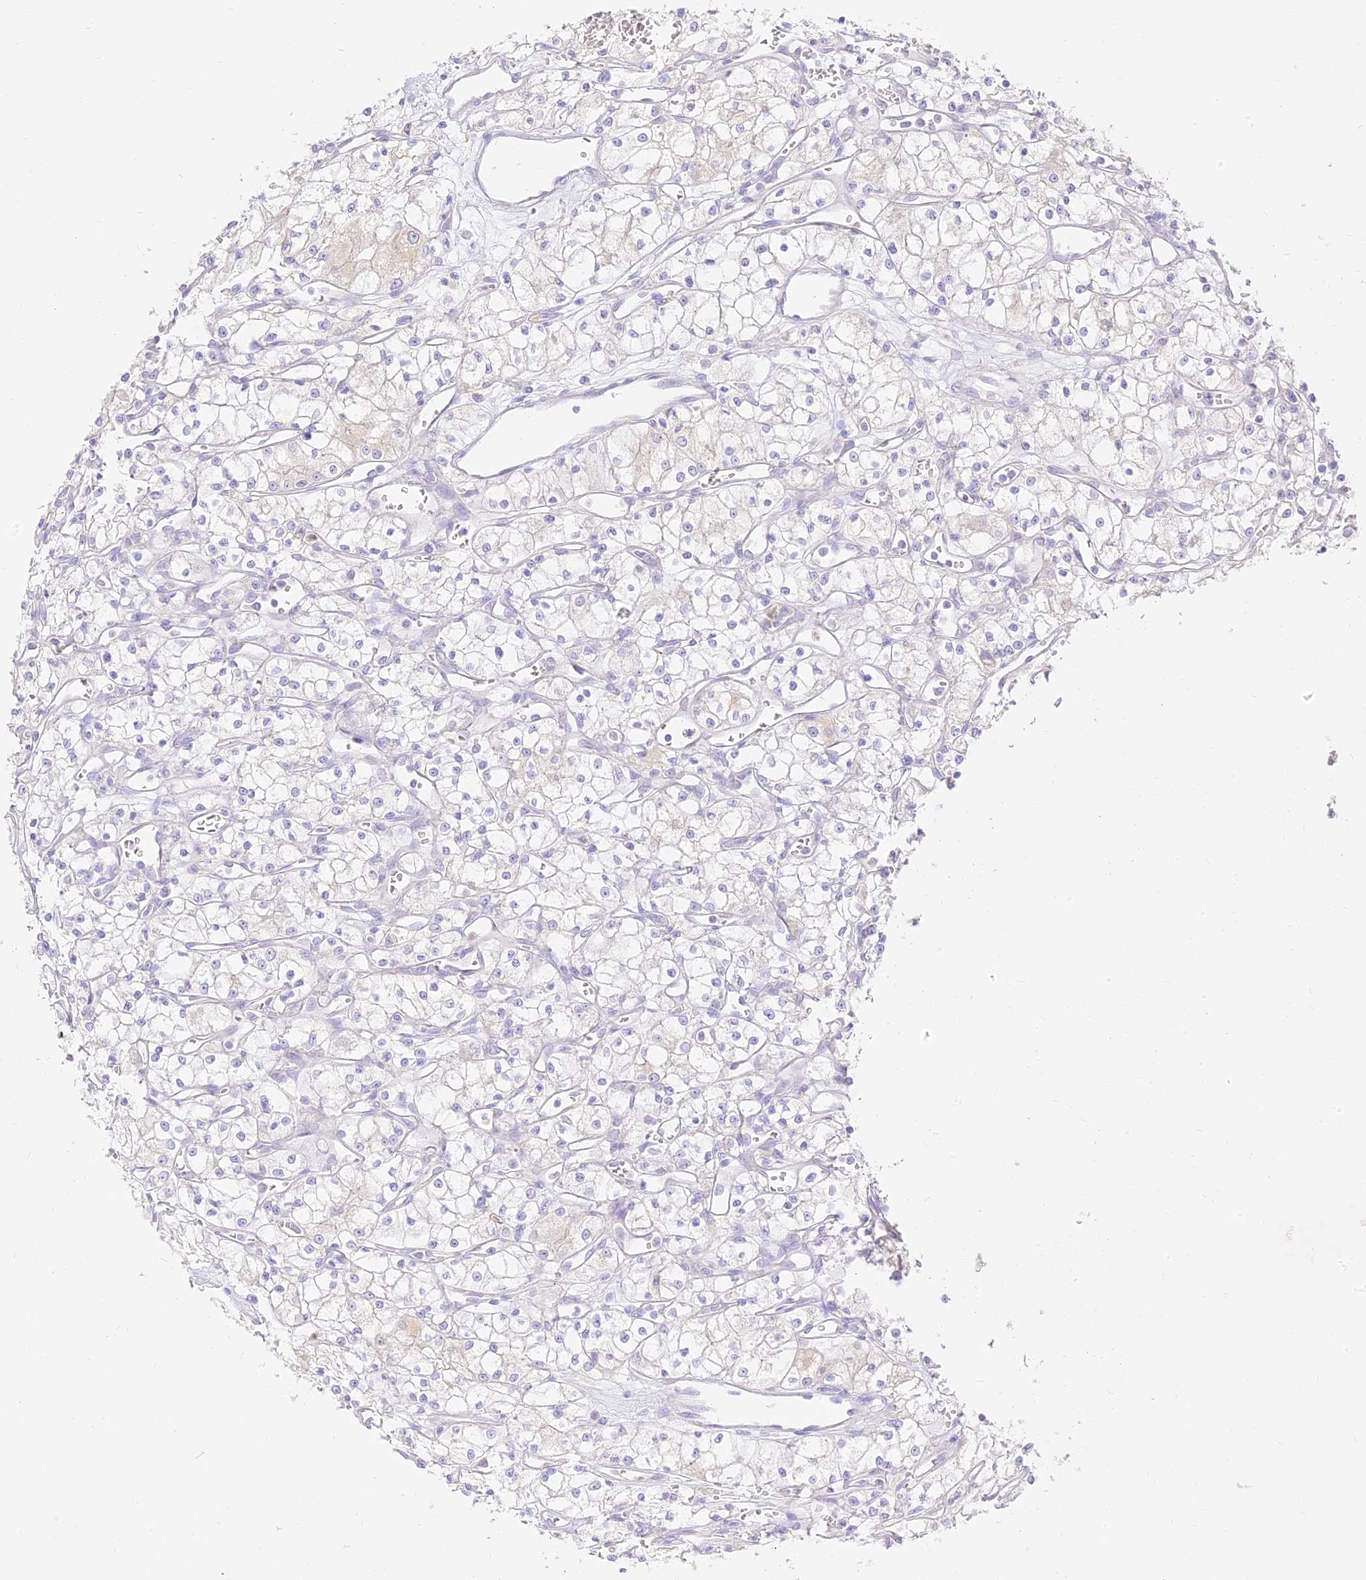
{"staining": {"intensity": "negative", "quantity": "none", "location": "none"}, "tissue": "renal cancer", "cell_type": "Tumor cells", "image_type": "cancer", "snomed": [{"axis": "morphology", "description": "Adenocarcinoma, NOS"}, {"axis": "topography", "description": "Kidney"}], "caption": "IHC of human renal cancer displays no staining in tumor cells.", "gene": "SEC13", "patient": {"sex": "male", "age": 59}}